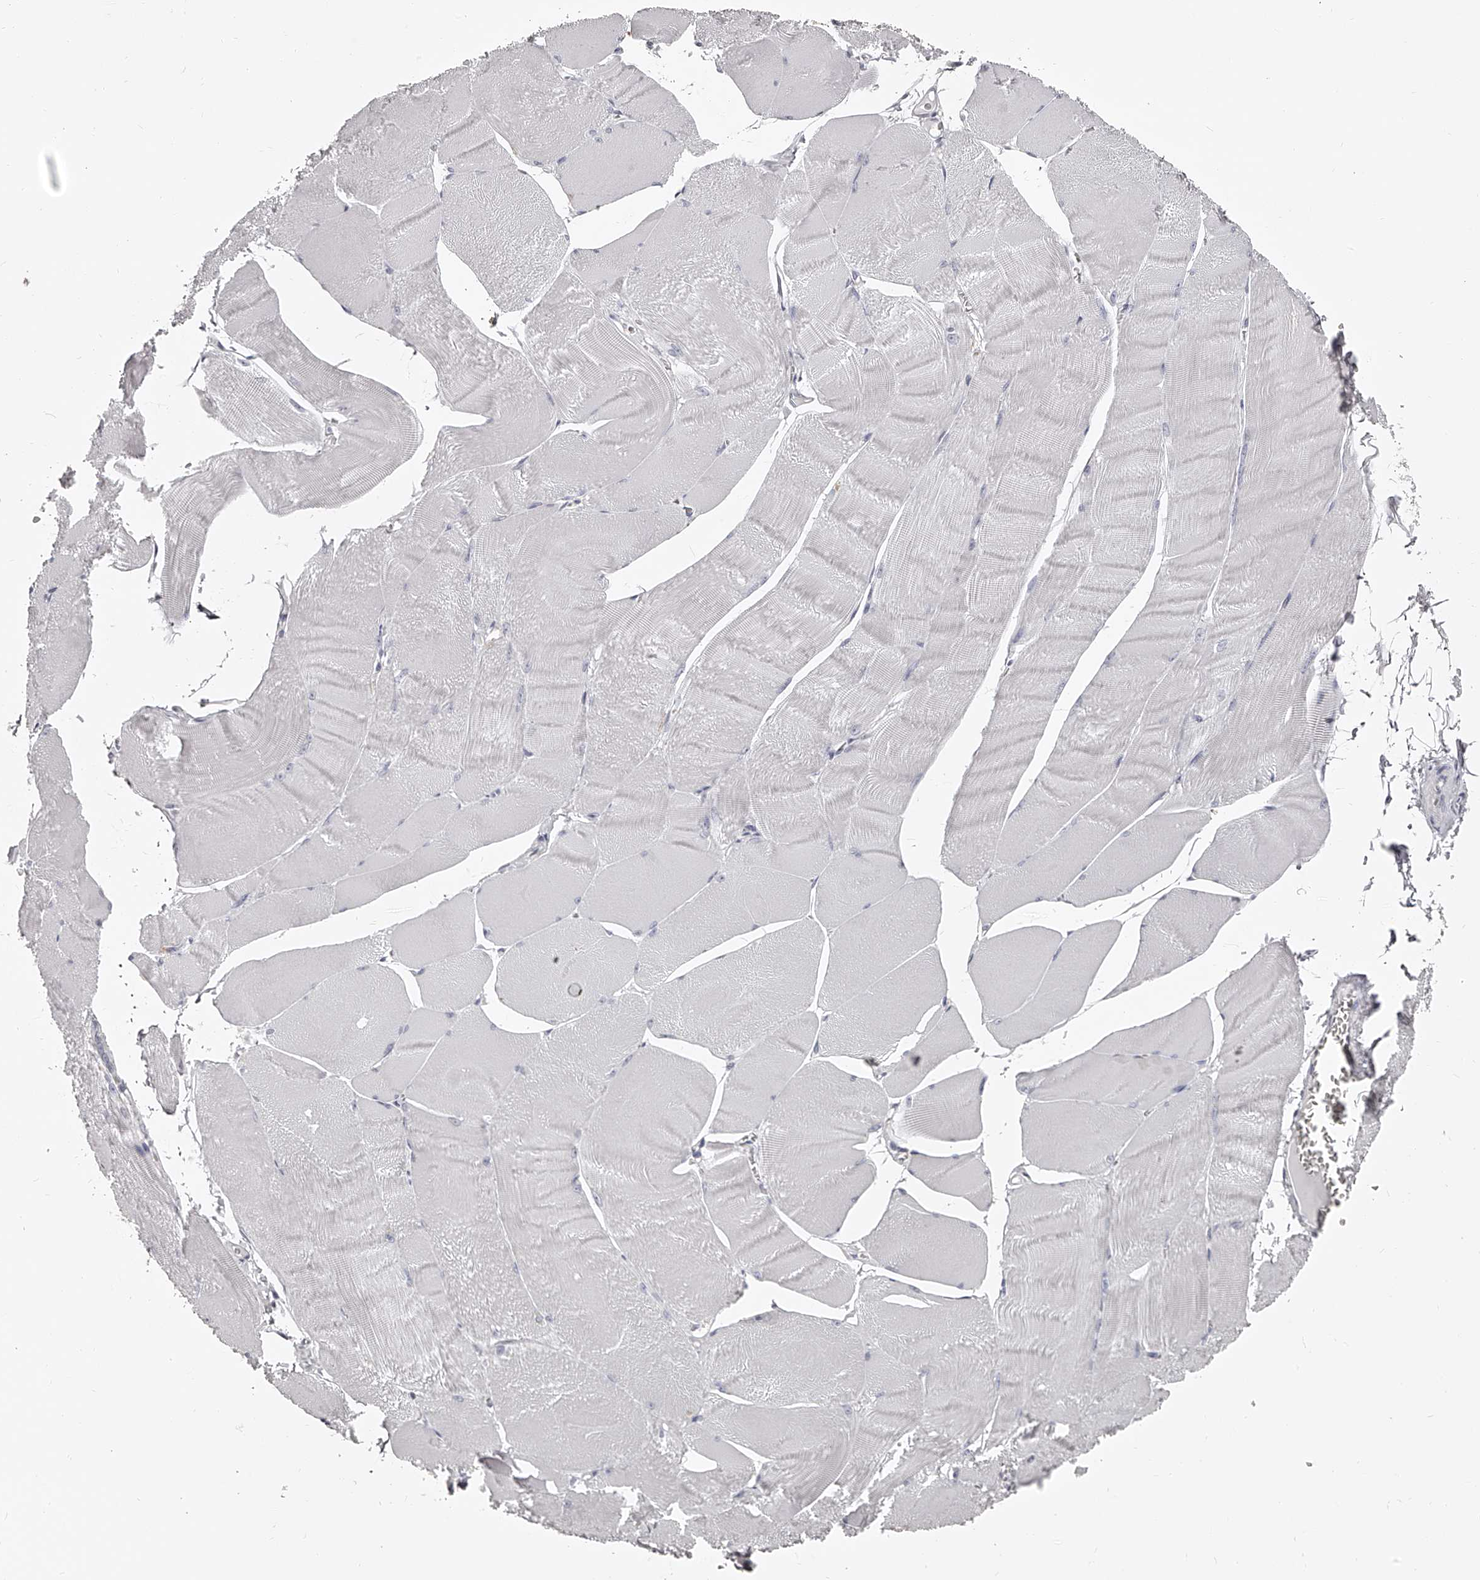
{"staining": {"intensity": "negative", "quantity": "none", "location": "none"}, "tissue": "skeletal muscle", "cell_type": "Myocytes", "image_type": "normal", "snomed": [{"axis": "morphology", "description": "Normal tissue, NOS"}, {"axis": "morphology", "description": "Basal cell carcinoma"}, {"axis": "topography", "description": "Skeletal muscle"}], "caption": "Myocytes show no significant protein positivity in unremarkable skeletal muscle. (DAB IHC, high magnification).", "gene": "PACSIN1", "patient": {"sex": "female", "age": 64}}